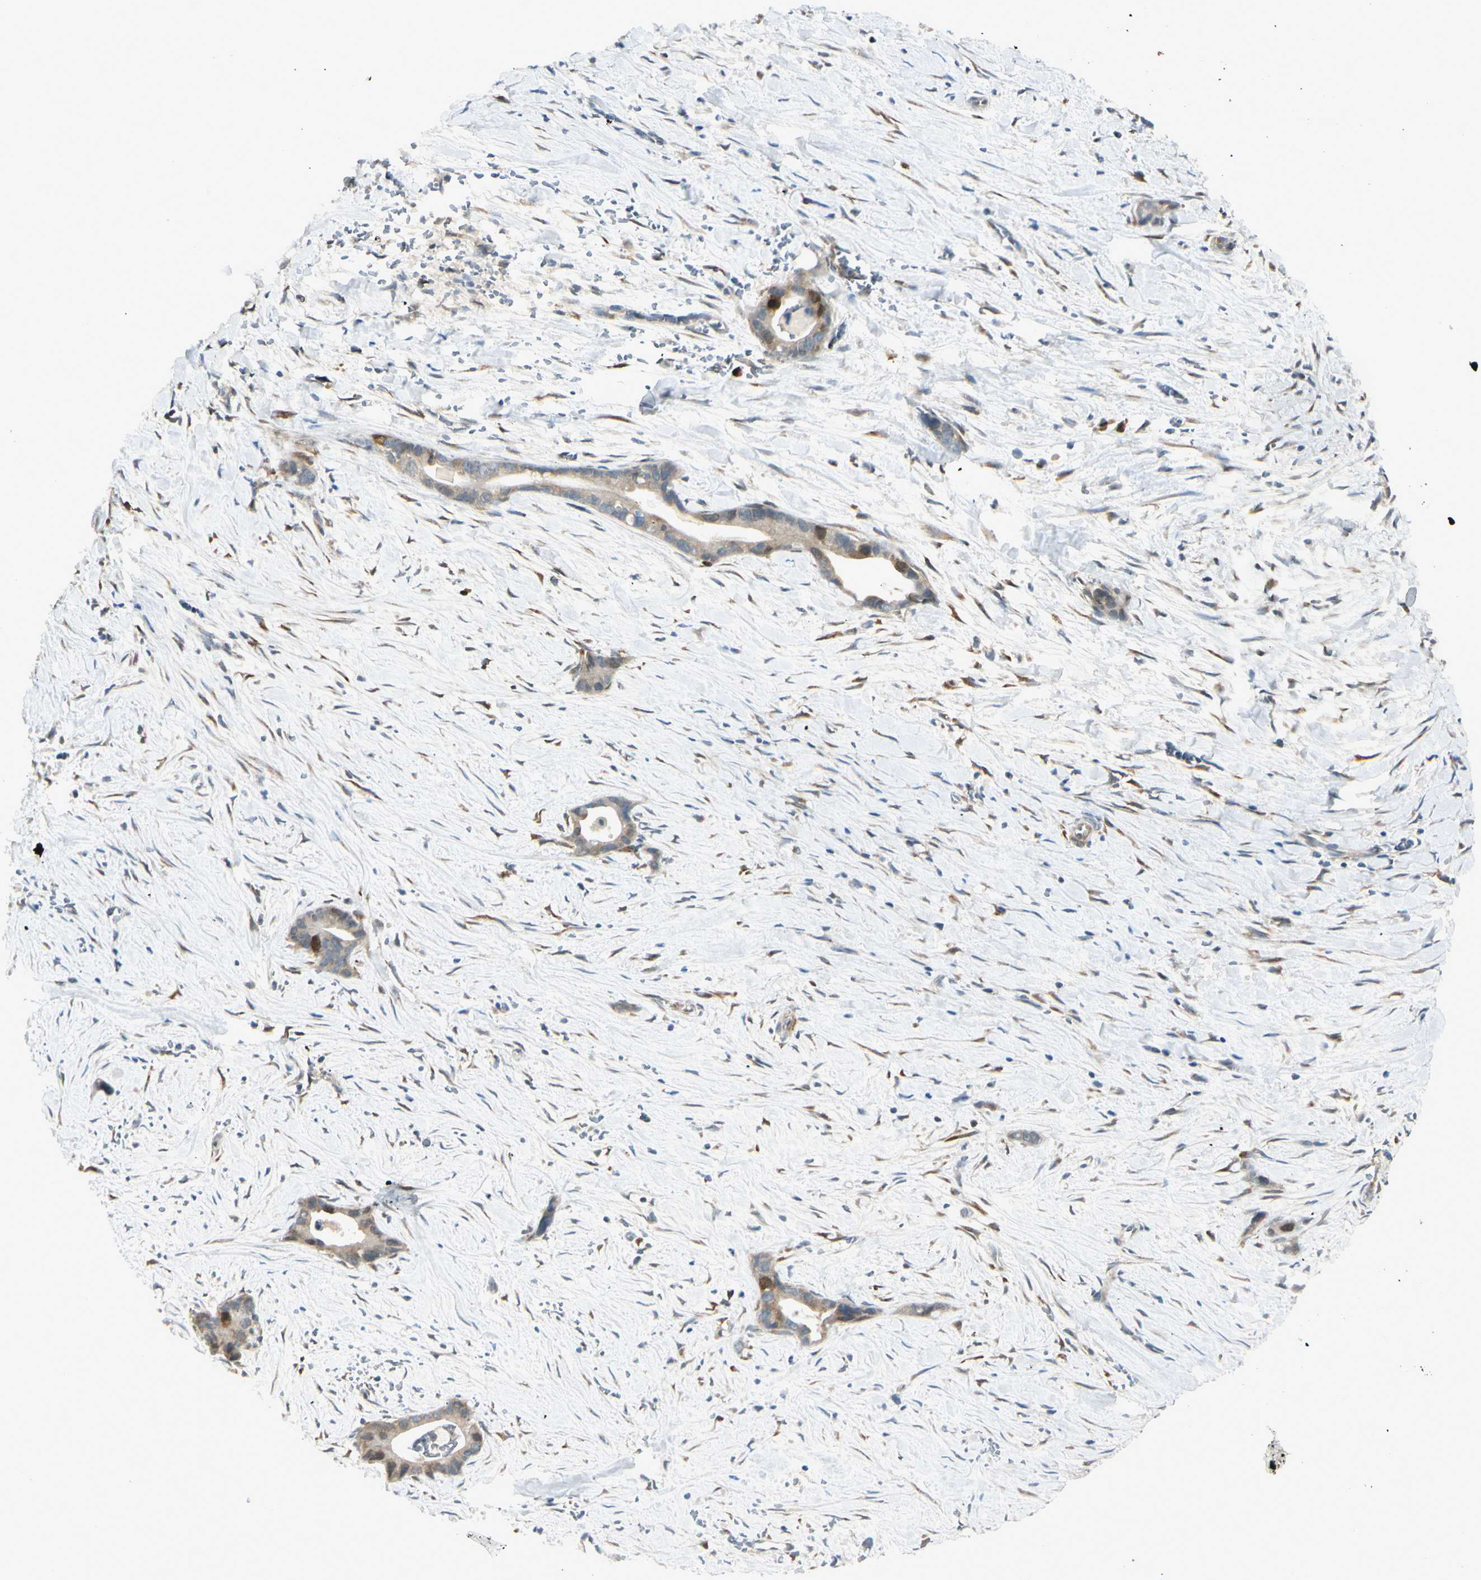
{"staining": {"intensity": "weak", "quantity": ">75%", "location": "cytoplasmic/membranous"}, "tissue": "liver cancer", "cell_type": "Tumor cells", "image_type": "cancer", "snomed": [{"axis": "morphology", "description": "Cholangiocarcinoma"}, {"axis": "topography", "description": "Liver"}], "caption": "Tumor cells demonstrate low levels of weak cytoplasmic/membranous positivity in about >75% of cells in liver cancer (cholangiocarcinoma).", "gene": "PTTG1", "patient": {"sex": "female", "age": 55}}